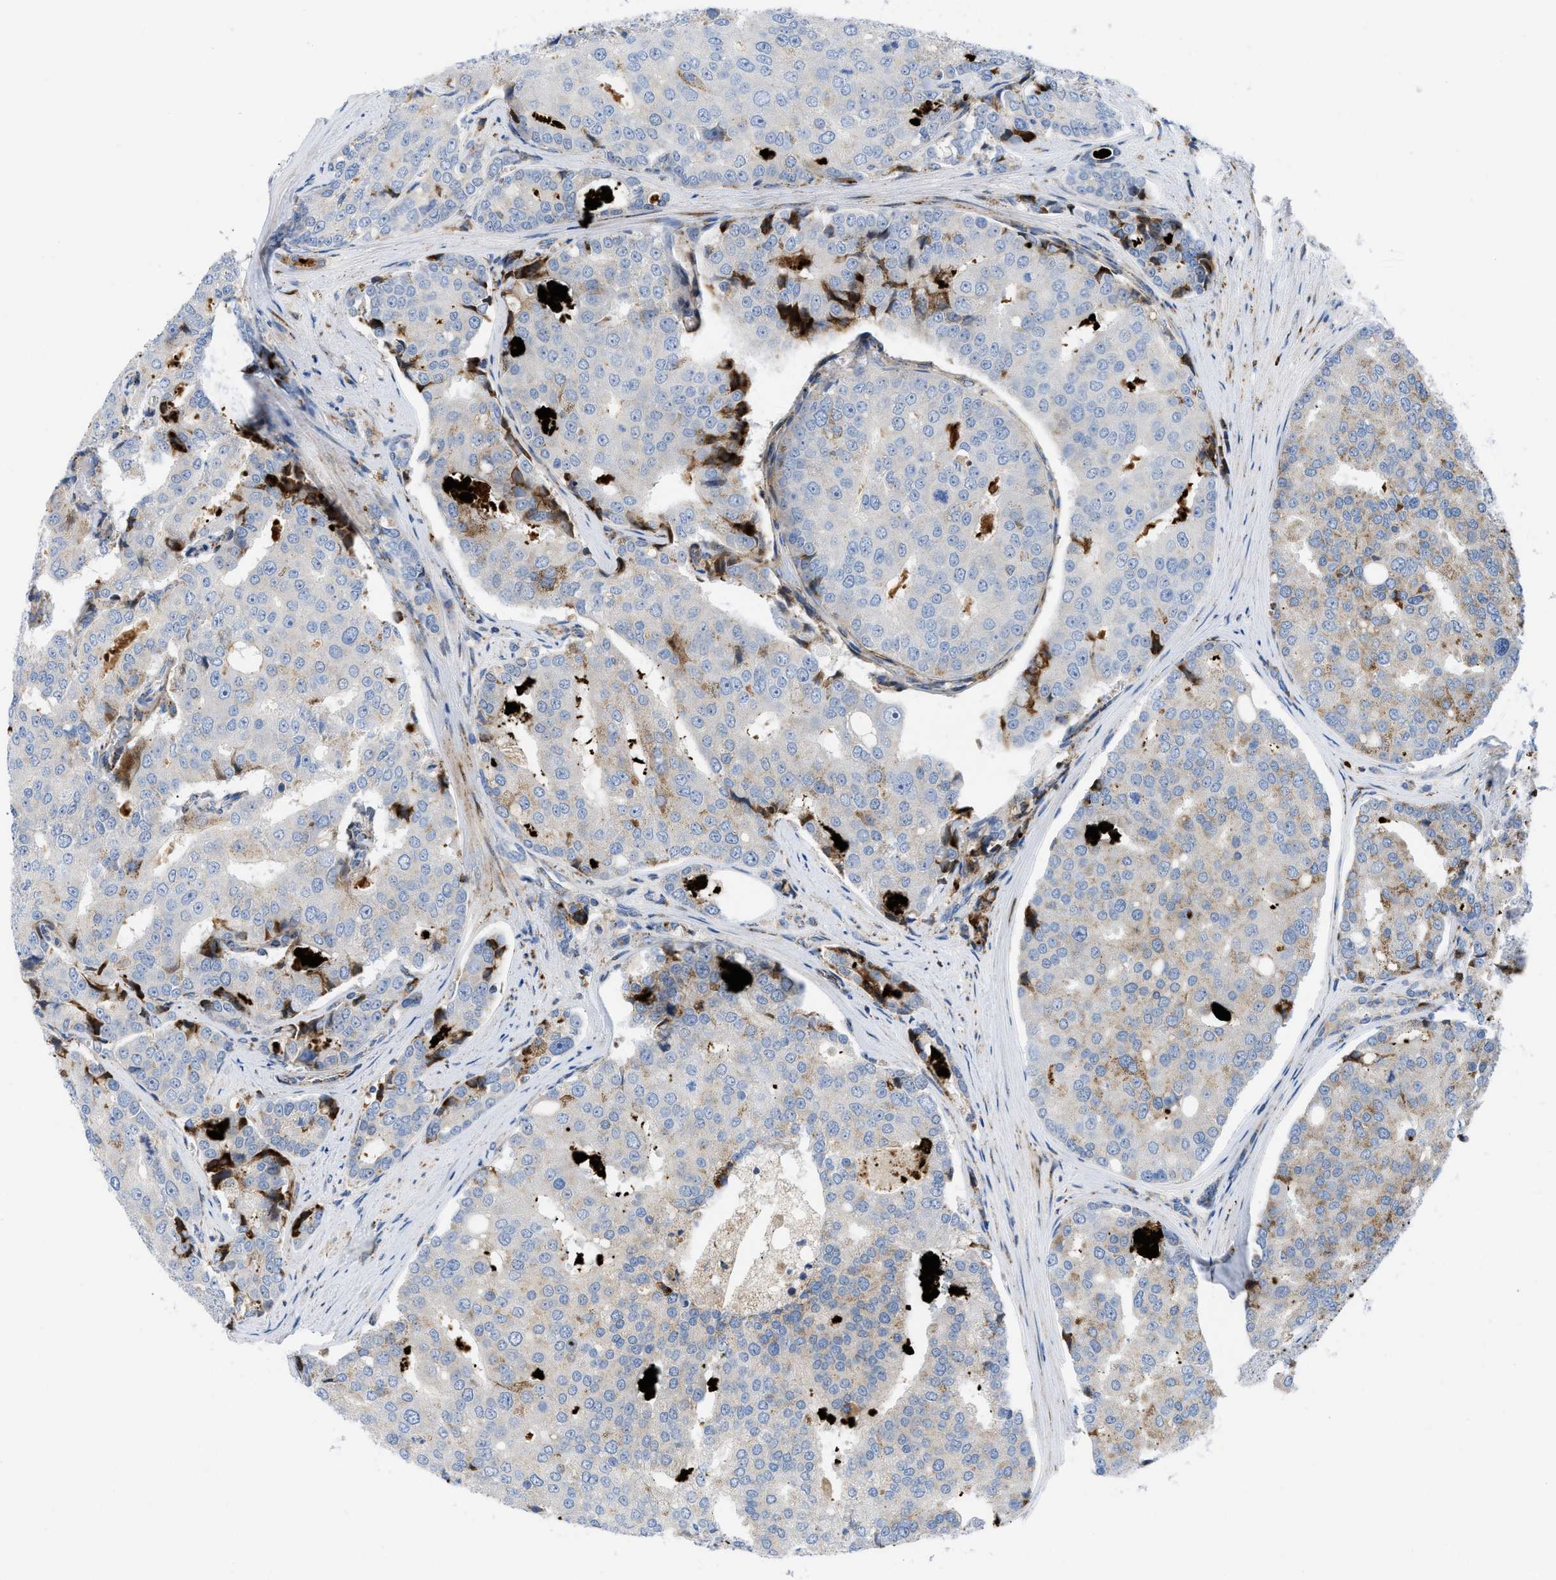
{"staining": {"intensity": "weak", "quantity": "25%-75%", "location": "cytoplasmic/membranous"}, "tissue": "prostate cancer", "cell_type": "Tumor cells", "image_type": "cancer", "snomed": [{"axis": "morphology", "description": "Adenocarcinoma, High grade"}, {"axis": "topography", "description": "Prostate"}], "caption": "Immunohistochemical staining of high-grade adenocarcinoma (prostate) displays low levels of weak cytoplasmic/membranous expression in approximately 25%-75% of tumor cells.", "gene": "RBBP9", "patient": {"sex": "male", "age": 50}}